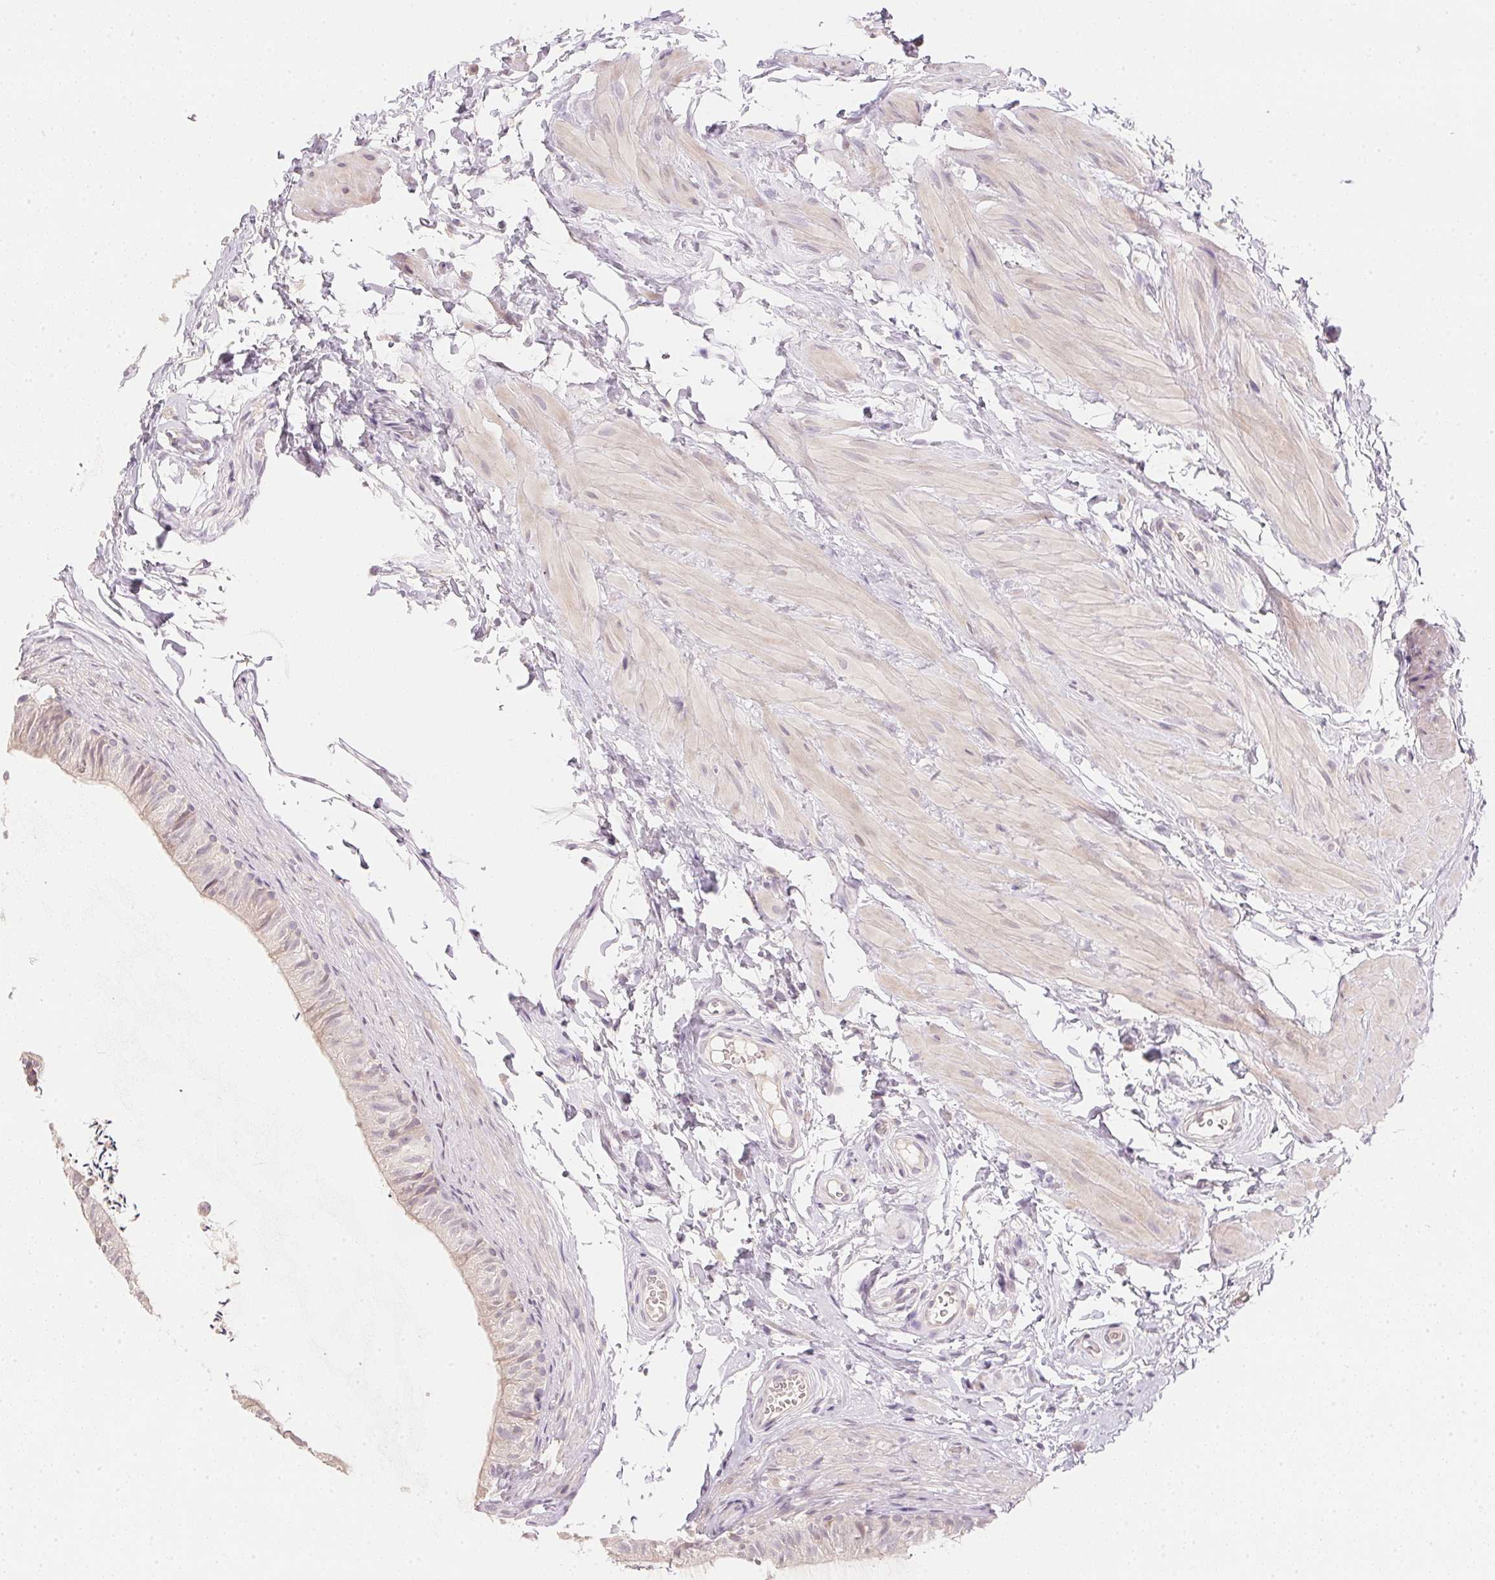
{"staining": {"intensity": "negative", "quantity": "none", "location": "none"}, "tissue": "epididymis", "cell_type": "Glandular cells", "image_type": "normal", "snomed": [{"axis": "morphology", "description": "Normal tissue, NOS"}, {"axis": "topography", "description": "Epididymis, spermatic cord, NOS"}, {"axis": "topography", "description": "Epididymis"}, {"axis": "topography", "description": "Peripheral nerve tissue"}], "caption": "High power microscopy micrograph of an IHC image of benign epididymis, revealing no significant positivity in glandular cells. Brightfield microscopy of IHC stained with DAB (brown) and hematoxylin (blue), captured at high magnification.", "gene": "DHCR24", "patient": {"sex": "male", "age": 29}}